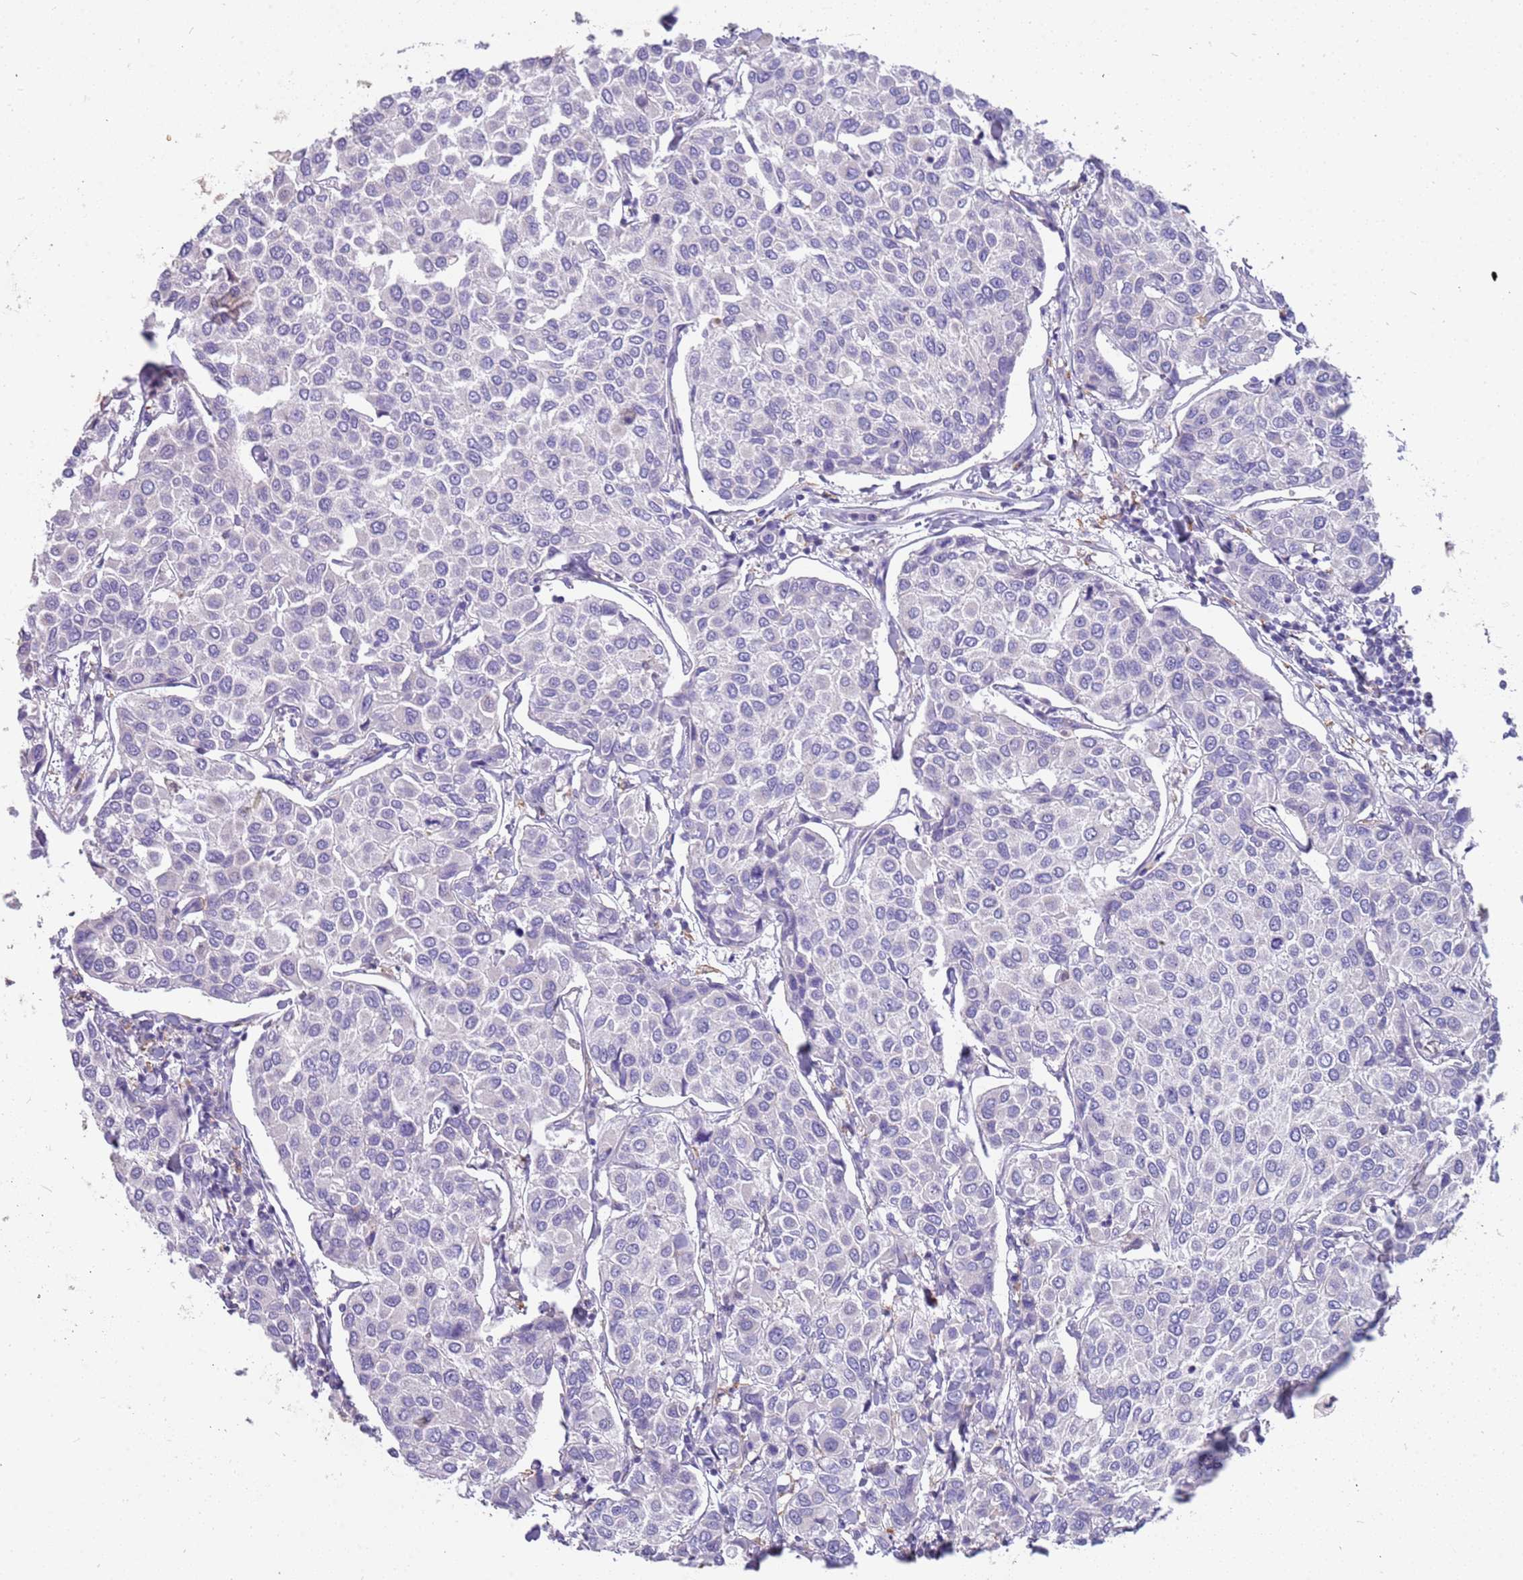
{"staining": {"intensity": "negative", "quantity": "none", "location": "none"}, "tissue": "breast cancer", "cell_type": "Tumor cells", "image_type": "cancer", "snomed": [{"axis": "morphology", "description": "Duct carcinoma"}, {"axis": "topography", "description": "Breast"}], "caption": "IHC histopathology image of neoplastic tissue: human breast cancer stained with DAB (3,3'-diaminobenzidine) exhibits no significant protein positivity in tumor cells. (DAB IHC with hematoxylin counter stain).", "gene": "RHCG", "patient": {"sex": "female", "age": 55}}